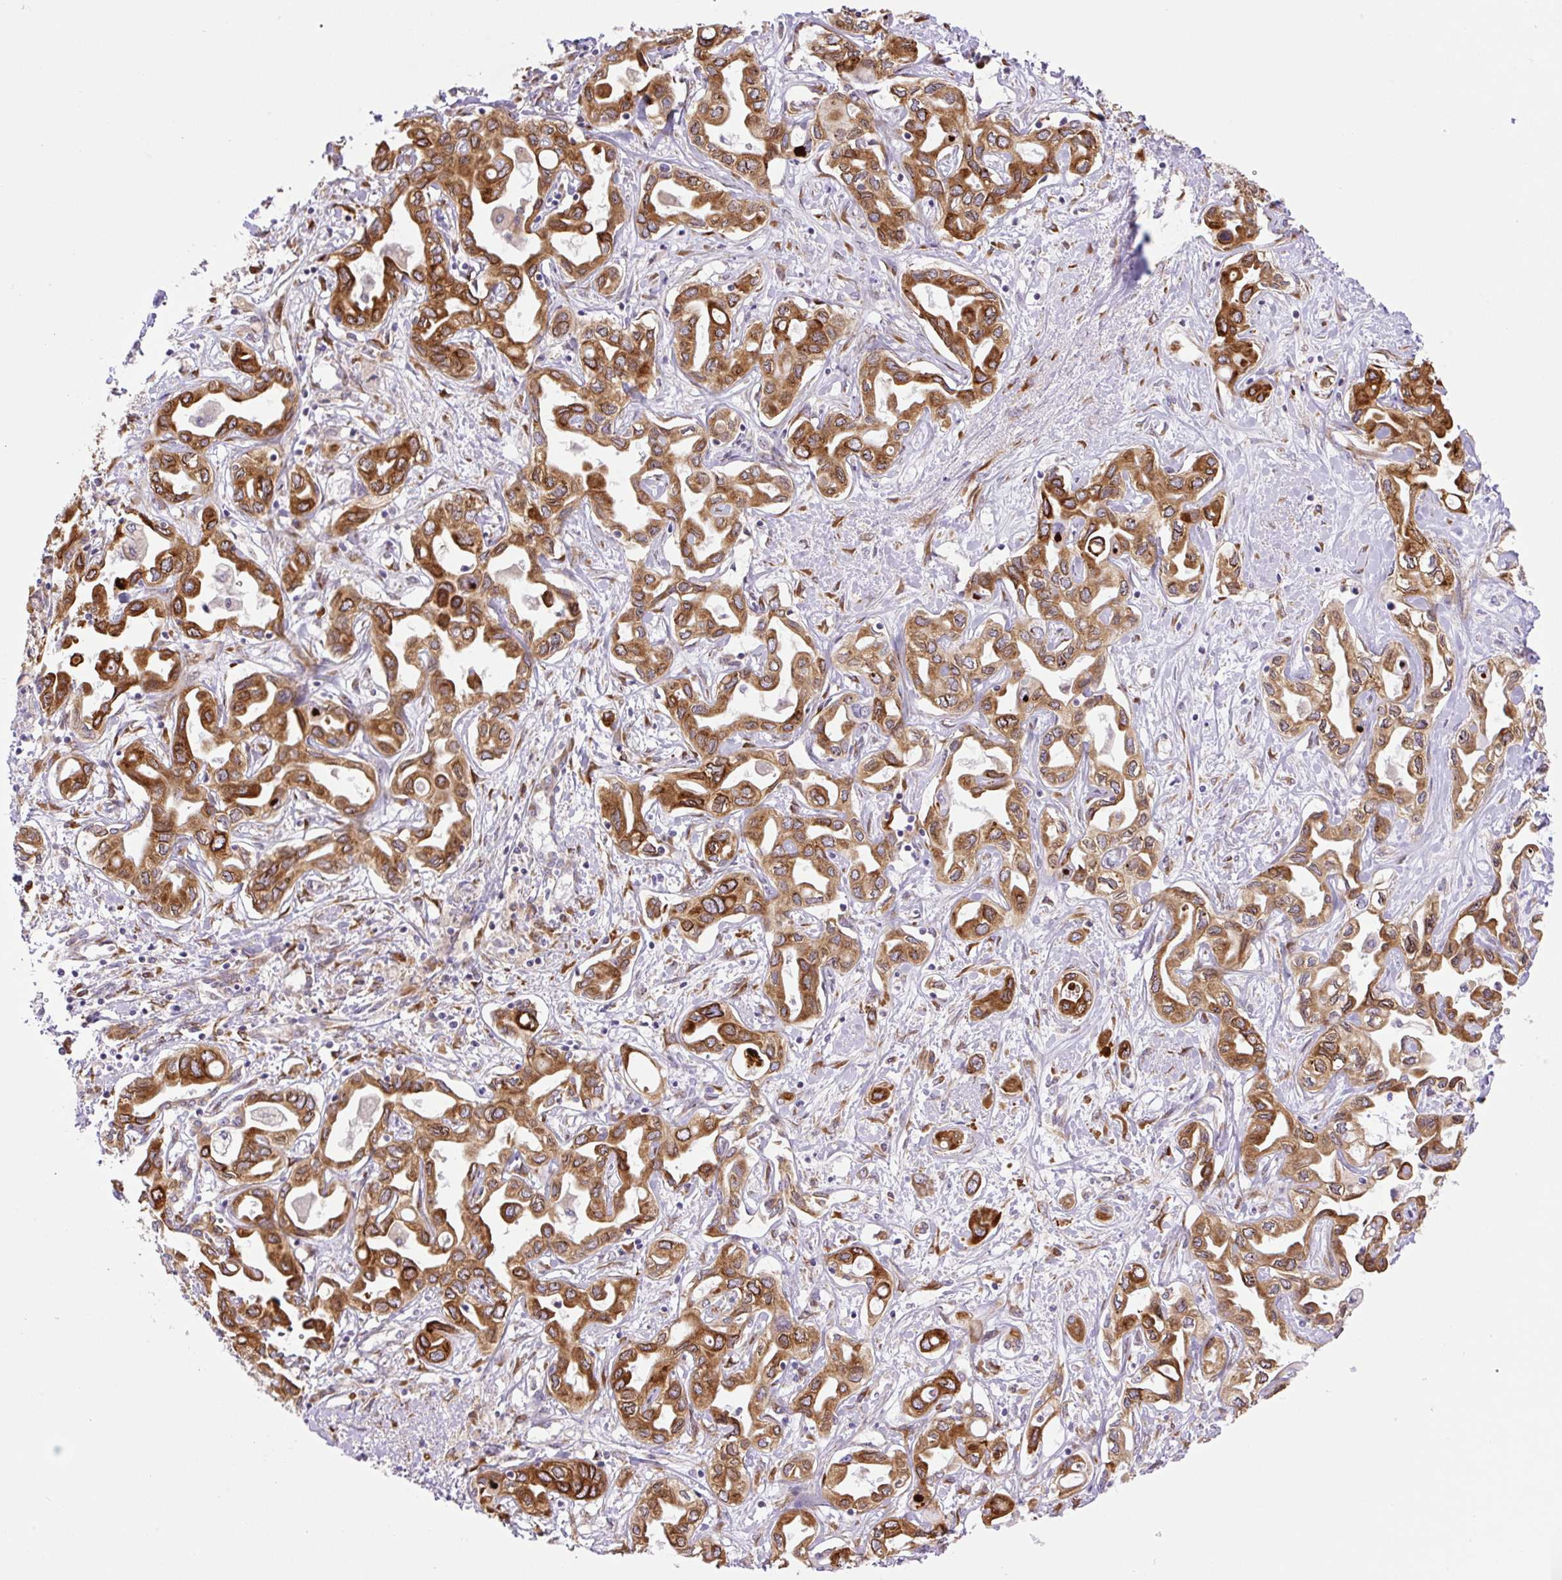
{"staining": {"intensity": "strong", "quantity": ">75%", "location": "cytoplasmic/membranous"}, "tissue": "liver cancer", "cell_type": "Tumor cells", "image_type": "cancer", "snomed": [{"axis": "morphology", "description": "Cholangiocarcinoma"}, {"axis": "topography", "description": "Liver"}], "caption": "Liver cholangiocarcinoma tissue displays strong cytoplasmic/membranous expression in about >75% of tumor cells, visualized by immunohistochemistry.", "gene": "RAB30", "patient": {"sex": "female", "age": 64}}